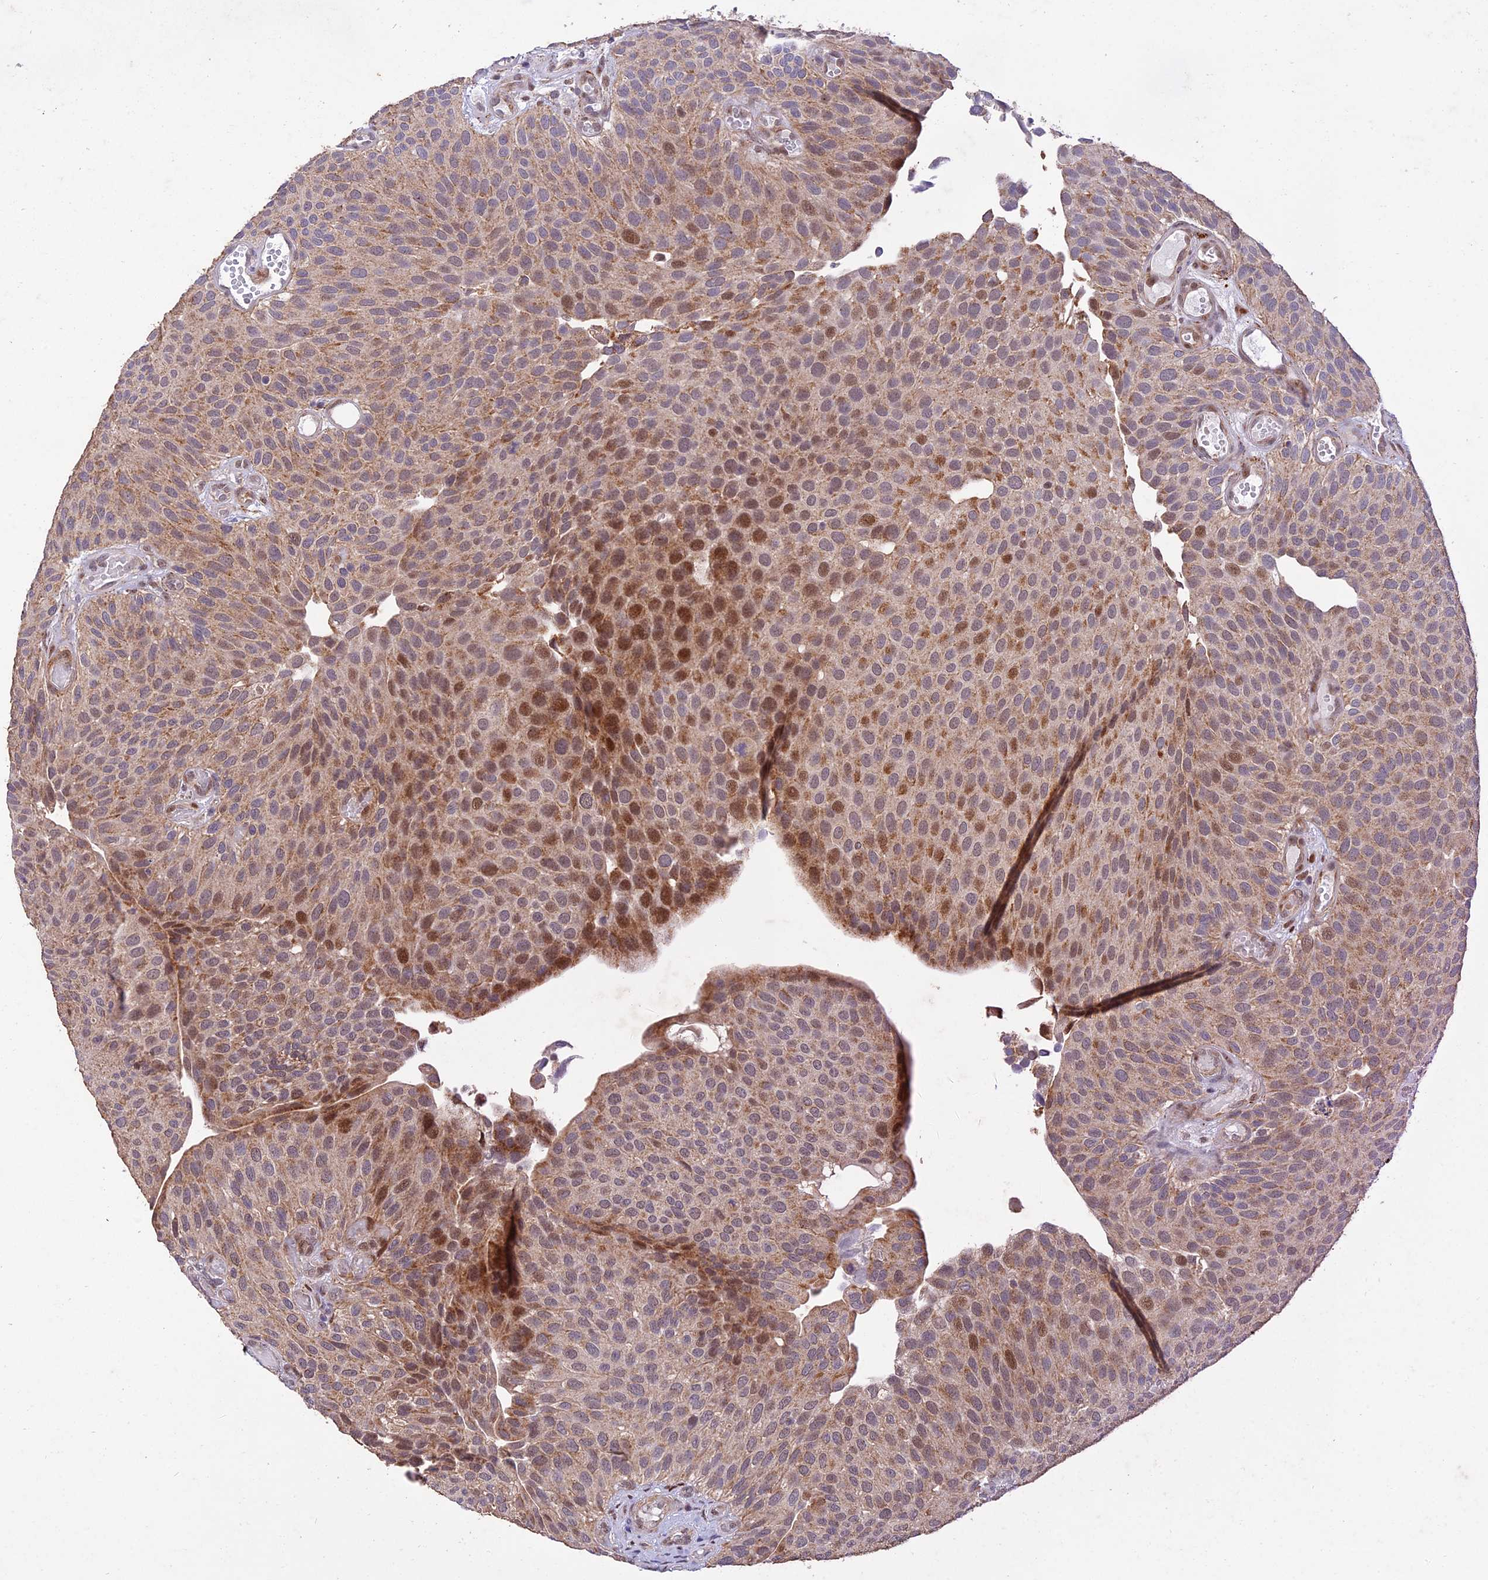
{"staining": {"intensity": "moderate", "quantity": "25%-75%", "location": "cytoplasmic/membranous,nuclear"}, "tissue": "urothelial cancer", "cell_type": "Tumor cells", "image_type": "cancer", "snomed": [{"axis": "morphology", "description": "Urothelial carcinoma, Low grade"}, {"axis": "topography", "description": "Urinary bladder"}], "caption": "Low-grade urothelial carcinoma tissue demonstrates moderate cytoplasmic/membranous and nuclear staining in approximately 25%-75% of tumor cells, visualized by immunohistochemistry. (Brightfield microscopy of DAB IHC at high magnification).", "gene": "WDR55", "patient": {"sex": "male", "age": 89}}